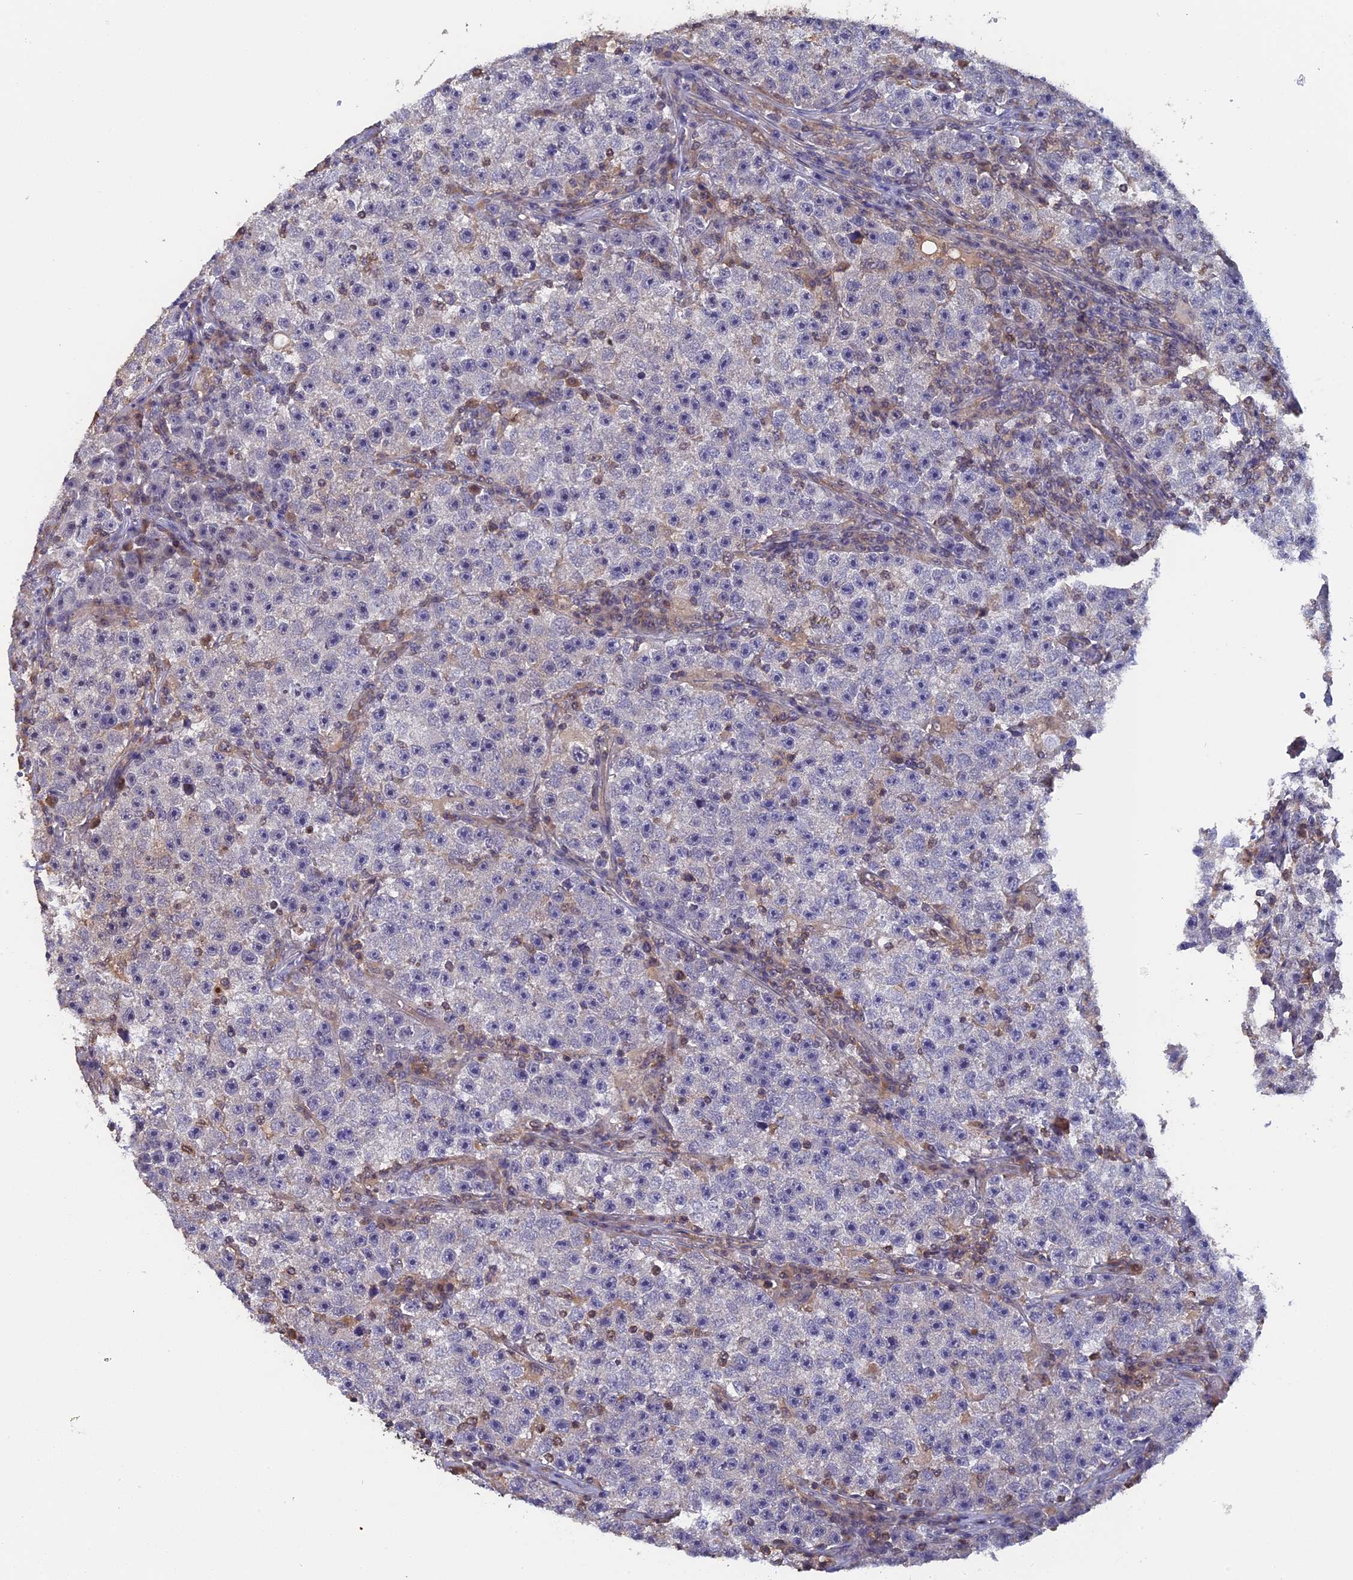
{"staining": {"intensity": "negative", "quantity": "none", "location": "none"}, "tissue": "testis cancer", "cell_type": "Tumor cells", "image_type": "cancer", "snomed": [{"axis": "morphology", "description": "Seminoma, NOS"}, {"axis": "topography", "description": "Testis"}], "caption": "Tumor cells are negative for protein expression in human seminoma (testis).", "gene": "FAM98C", "patient": {"sex": "male", "age": 22}}